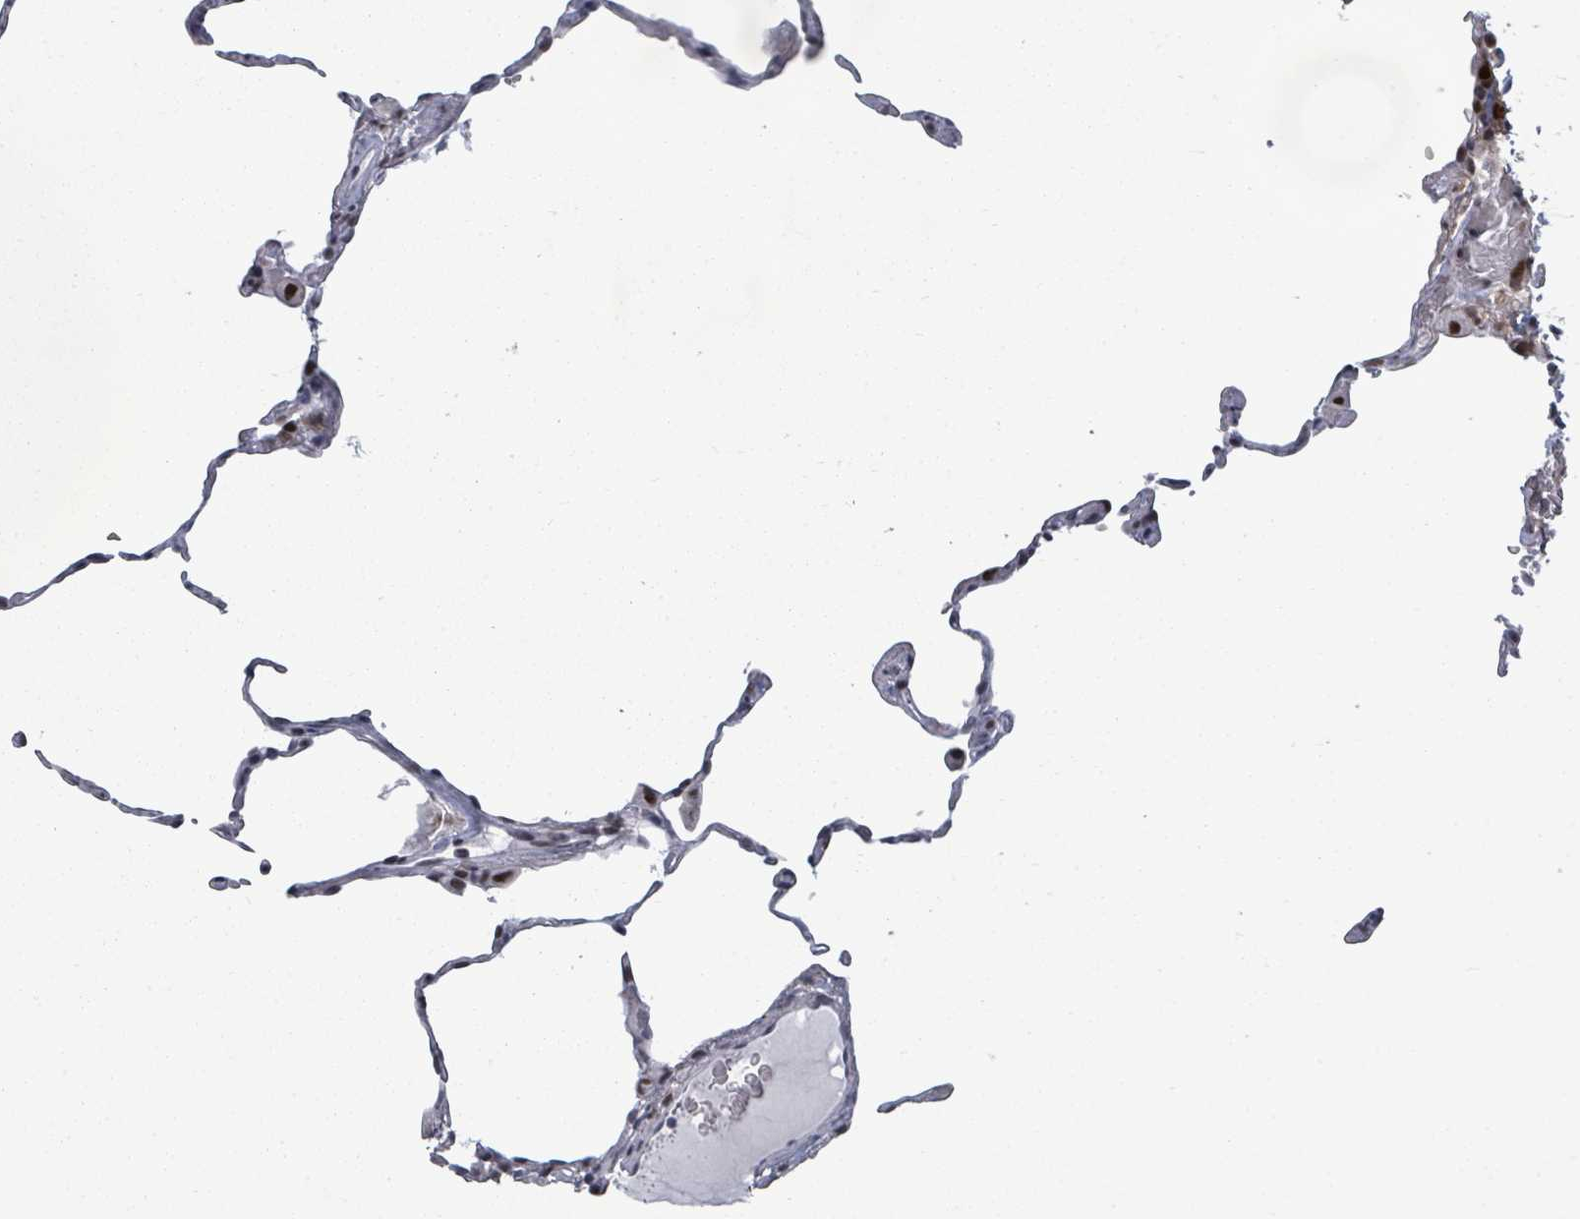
{"staining": {"intensity": "negative", "quantity": "none", "location": "none"}, "tissue": "lung", "cell_type": "Alveolar cells", "image_type": "normal", "snomed": [{"axis": "morphology", "description": "Normal tissue, NOS"}, {"axis": "topography", "description": "Lung"}], "caption": "Histopathology image shows no significant protein positivity in alveolar cells of unremarkable lung.", "gene": "BIVM", "patient": {"sex": "female", "age": 57}}